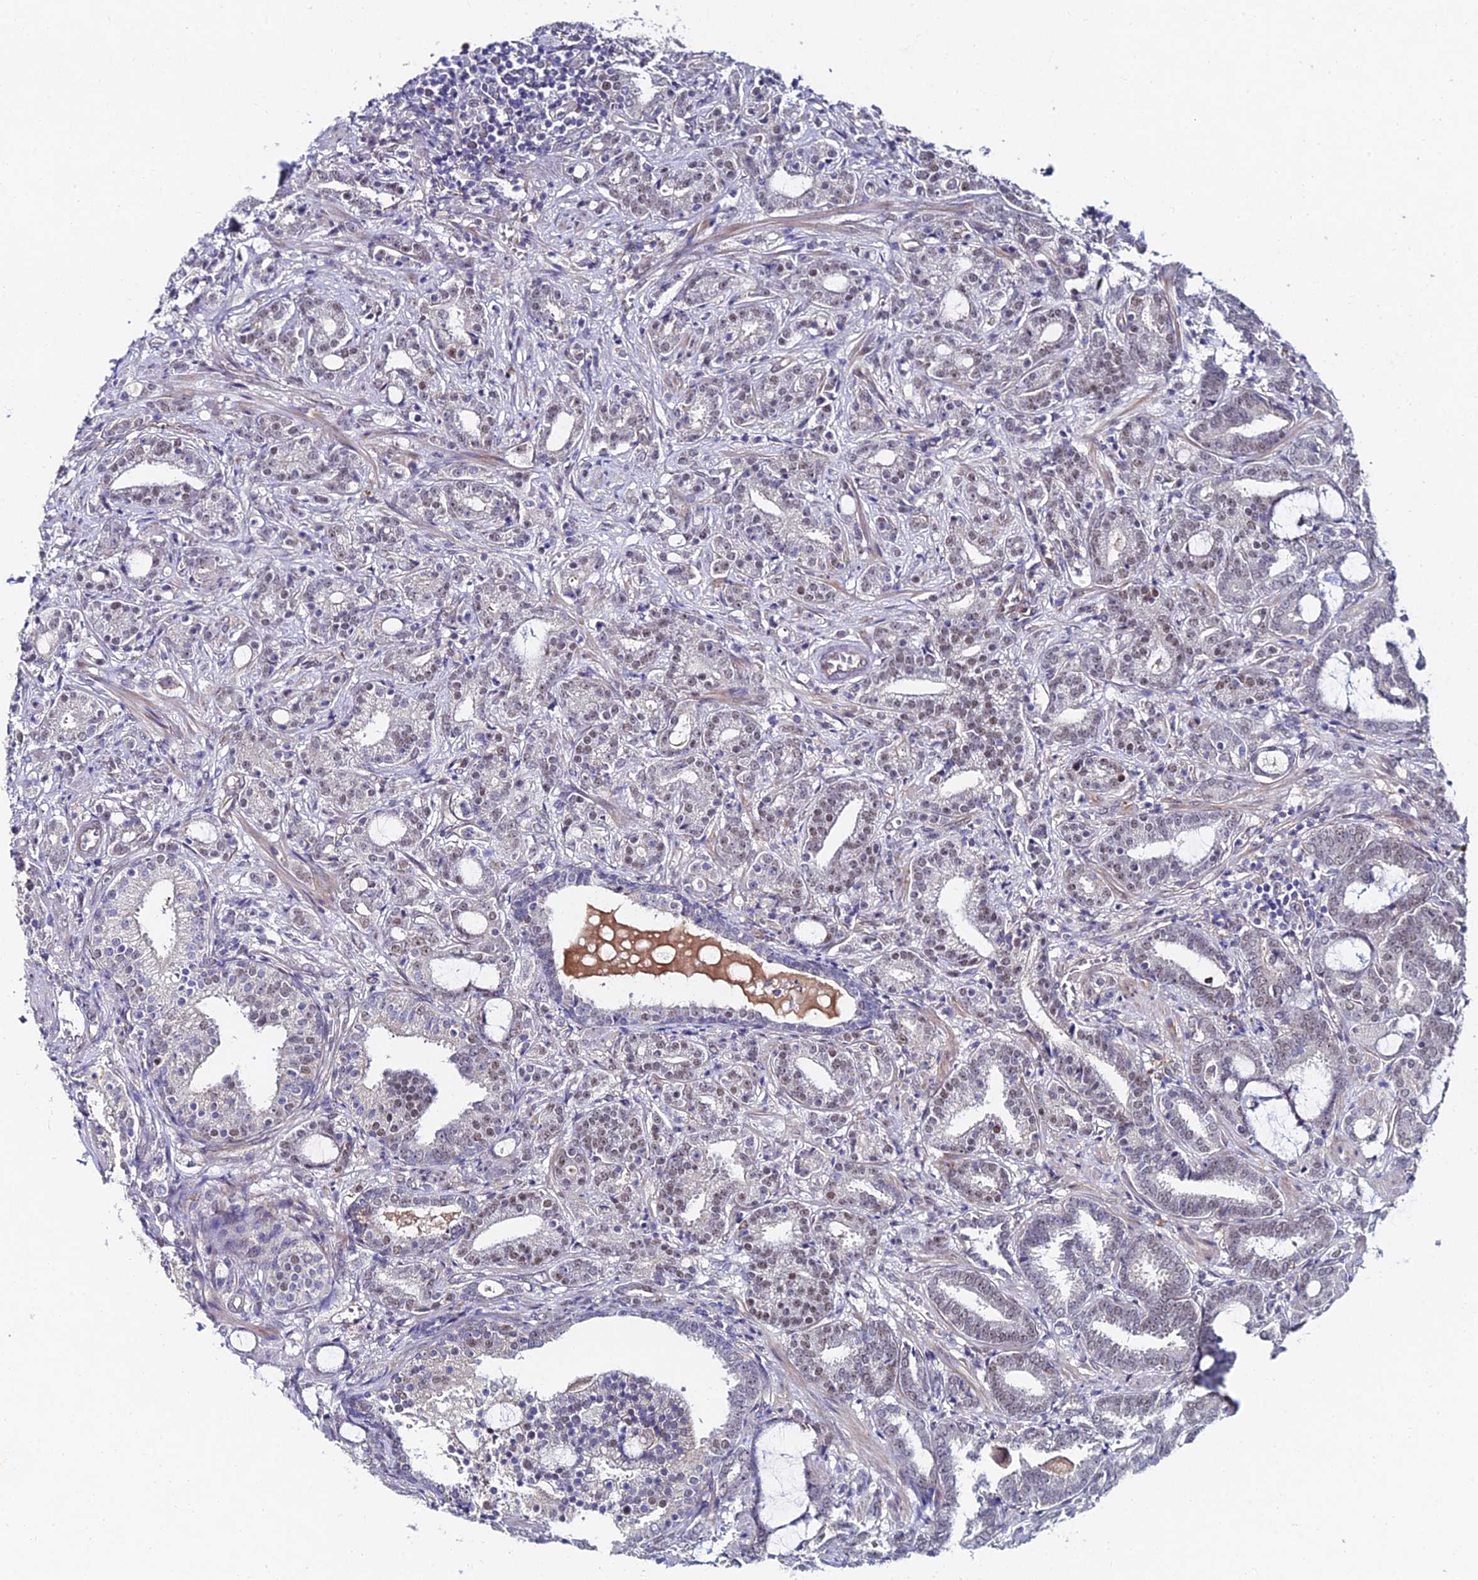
{"staining": {"intensity": "weak", "quantity": "25%-75%", "location": "nuclear"}, "tissue": "prostate cancer", "cell_type": "Tumor cells", "image_type": "cancer", "snomed": [{"axis": "morphology", "description": "Adenocarcinoma, High grade"}, {"axis": "topography", "description": "Prostate and seminal vesicle, NOS"}], "caption": "The image exhibits a brown stain indicating the presence of a protein in the nuclear of tumor cells in prostate high-grade adenocarcinoma. The staining was performed using DAB, with brown indicating positive protein expression. Nuclei are stained blue with hematoxylin.", "gene": "TRIM24", "patient": {"sex": "male", "age": 67}}